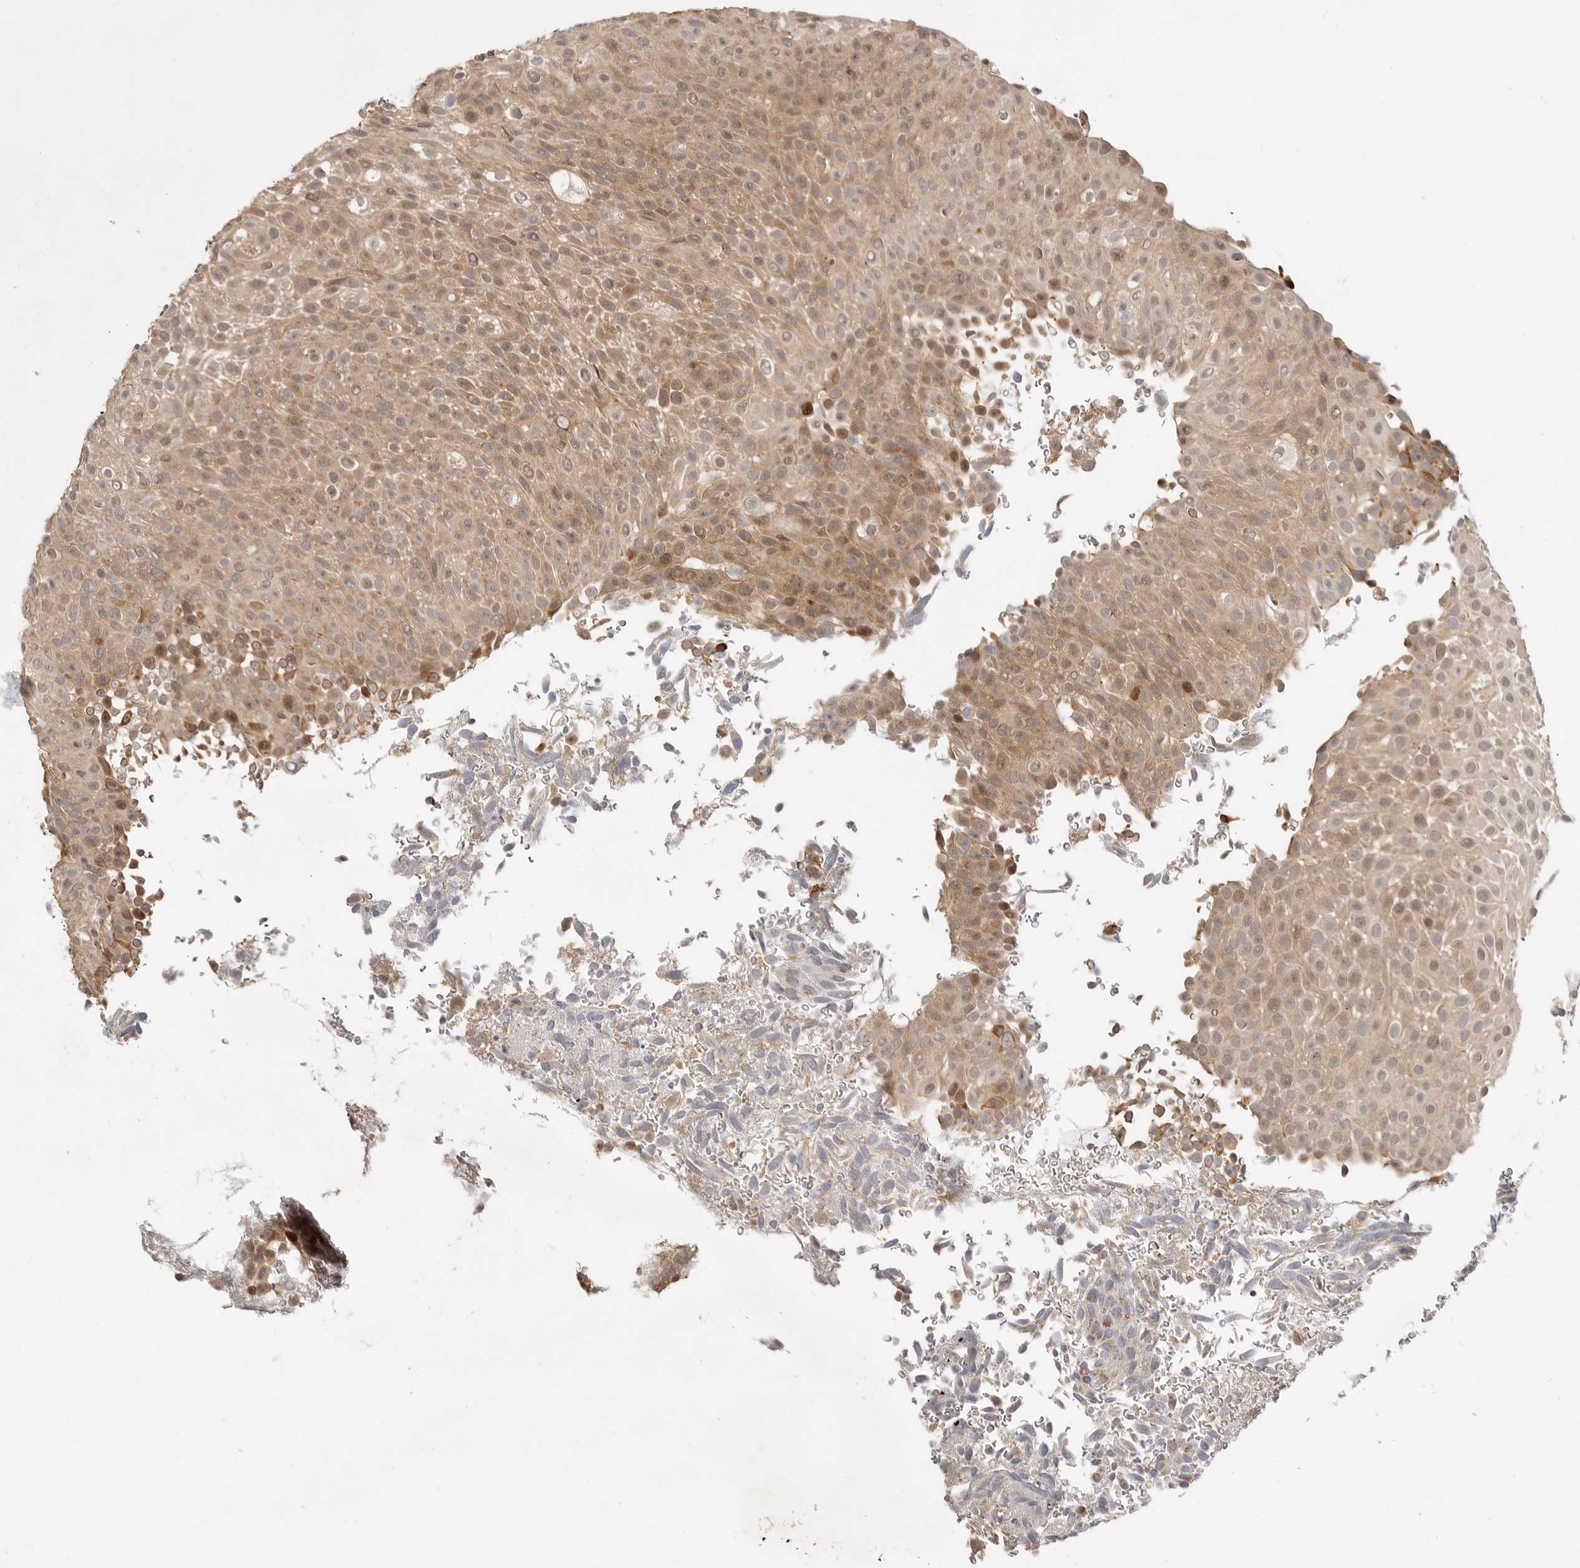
{"staining": {"intensity": "moderate", "quantity": ">75%", "location": "cytoplasmic/membranous"}, "tissue": "urothelial cancer", "cell_type": "Tumor cells", "image_type": "cancer", "snomed": [{"axis": "morphology", "description": "Urothelial carcinoma, Low grade"}, {"axis": "topography", "description": "Urinary bladder"}], "caption": "IHC (DAB (3,3'-diaminobenzidine)) staining of low-grade urothelial carcinoma shows moderate cytoplasmic/membranous protein expression in approximately >75% of tumor cells.", "gene": "ALKAL1", "patient": {"sex": "male", "age": 78}}